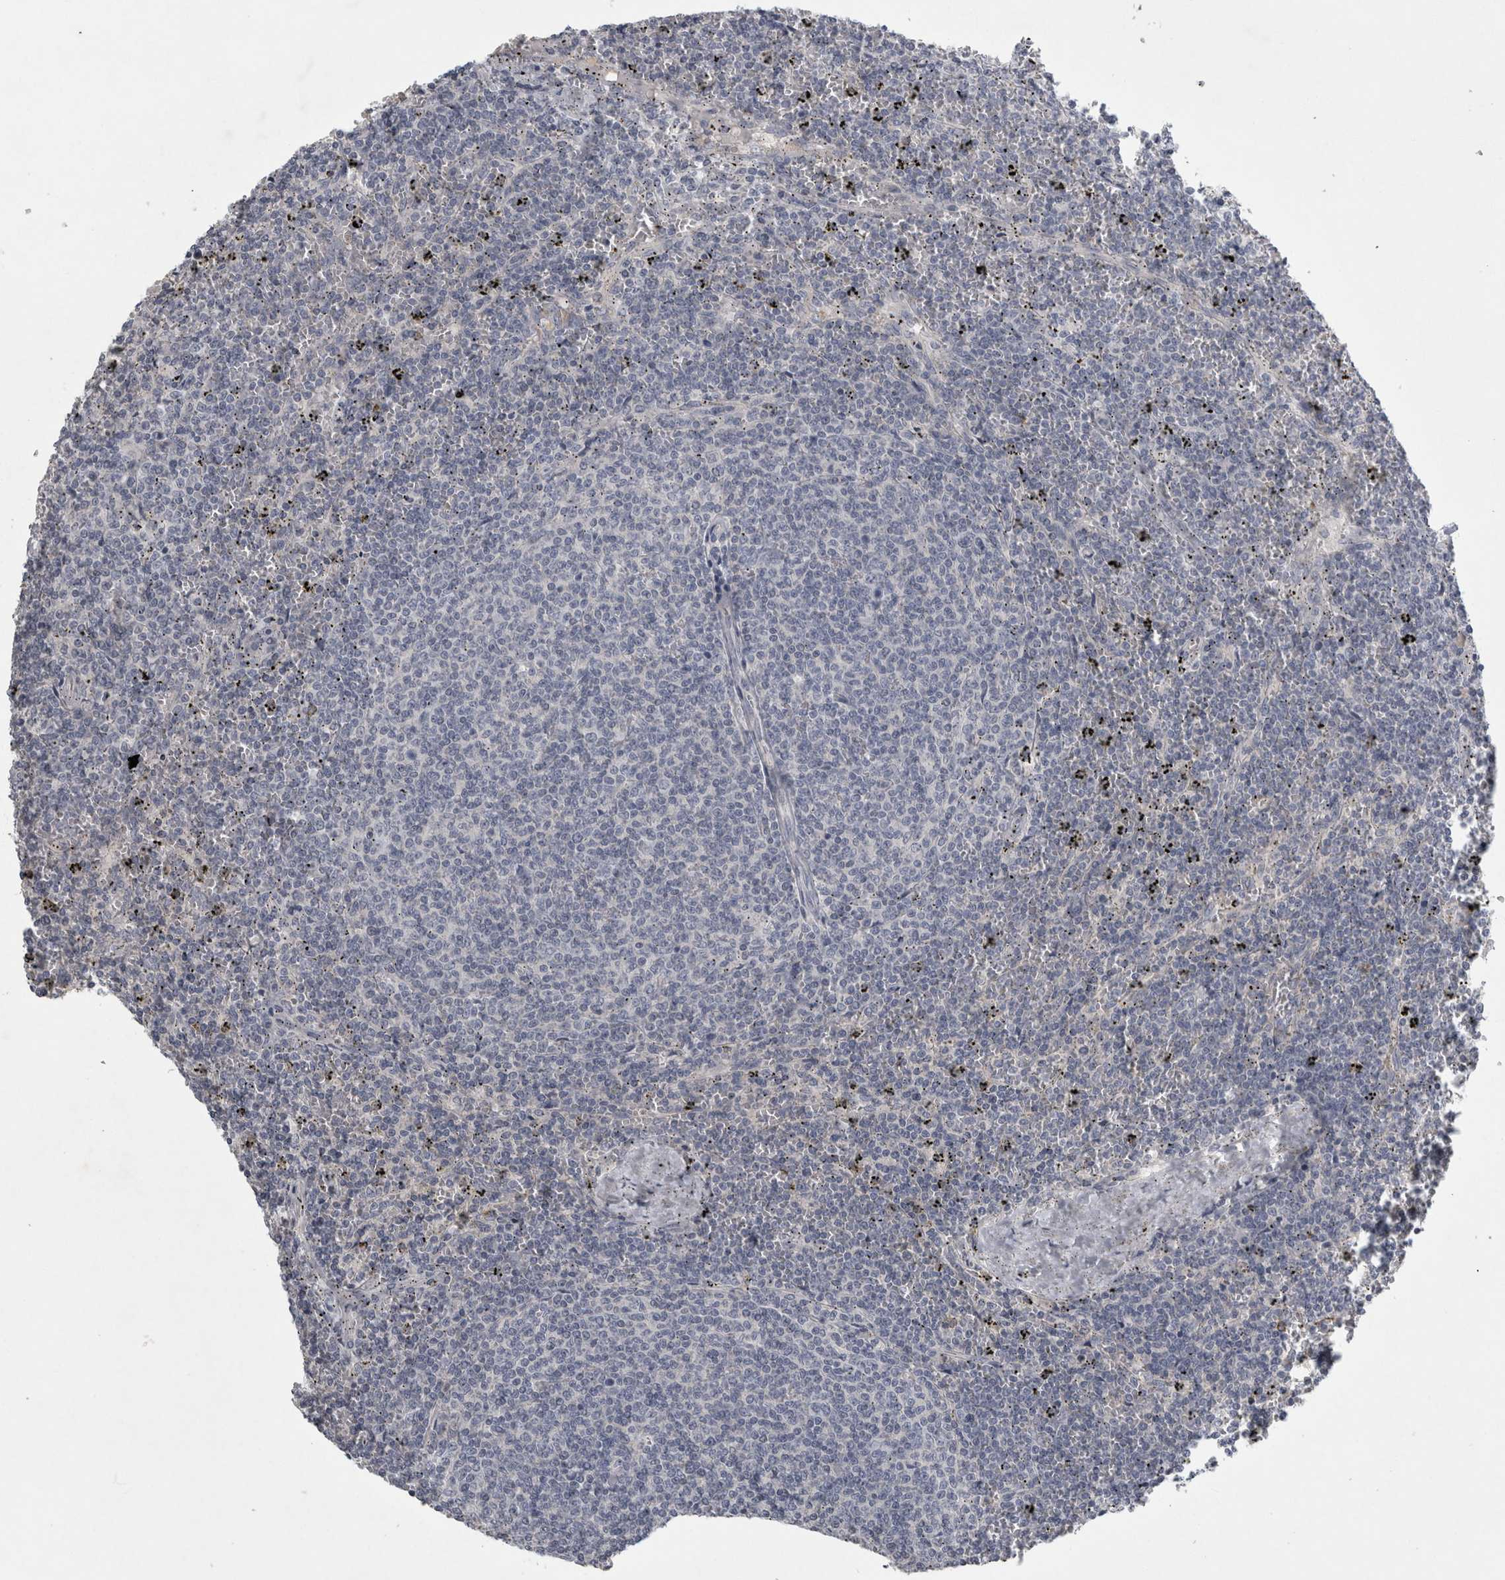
{"staining": {"intensity": "negative", "quantity": "none", "location": "none"}, "tissue": "lymphoma", "cell_type": "Tumor cells", "image_type": "cancer", "snomed": [{"axis": "morphology", "description": "Malignant lymphoma, non-Hodgkin's type, Low grade"}, {"axis": "topography", "description": "Spleen"}], "caption": "Tumor cells show no significant protein staining in low-grade malignant lymphoma, non-Hodgkin's type.", "gene": "ENPP7", "patient": {"sex": "female", "age": 50}}